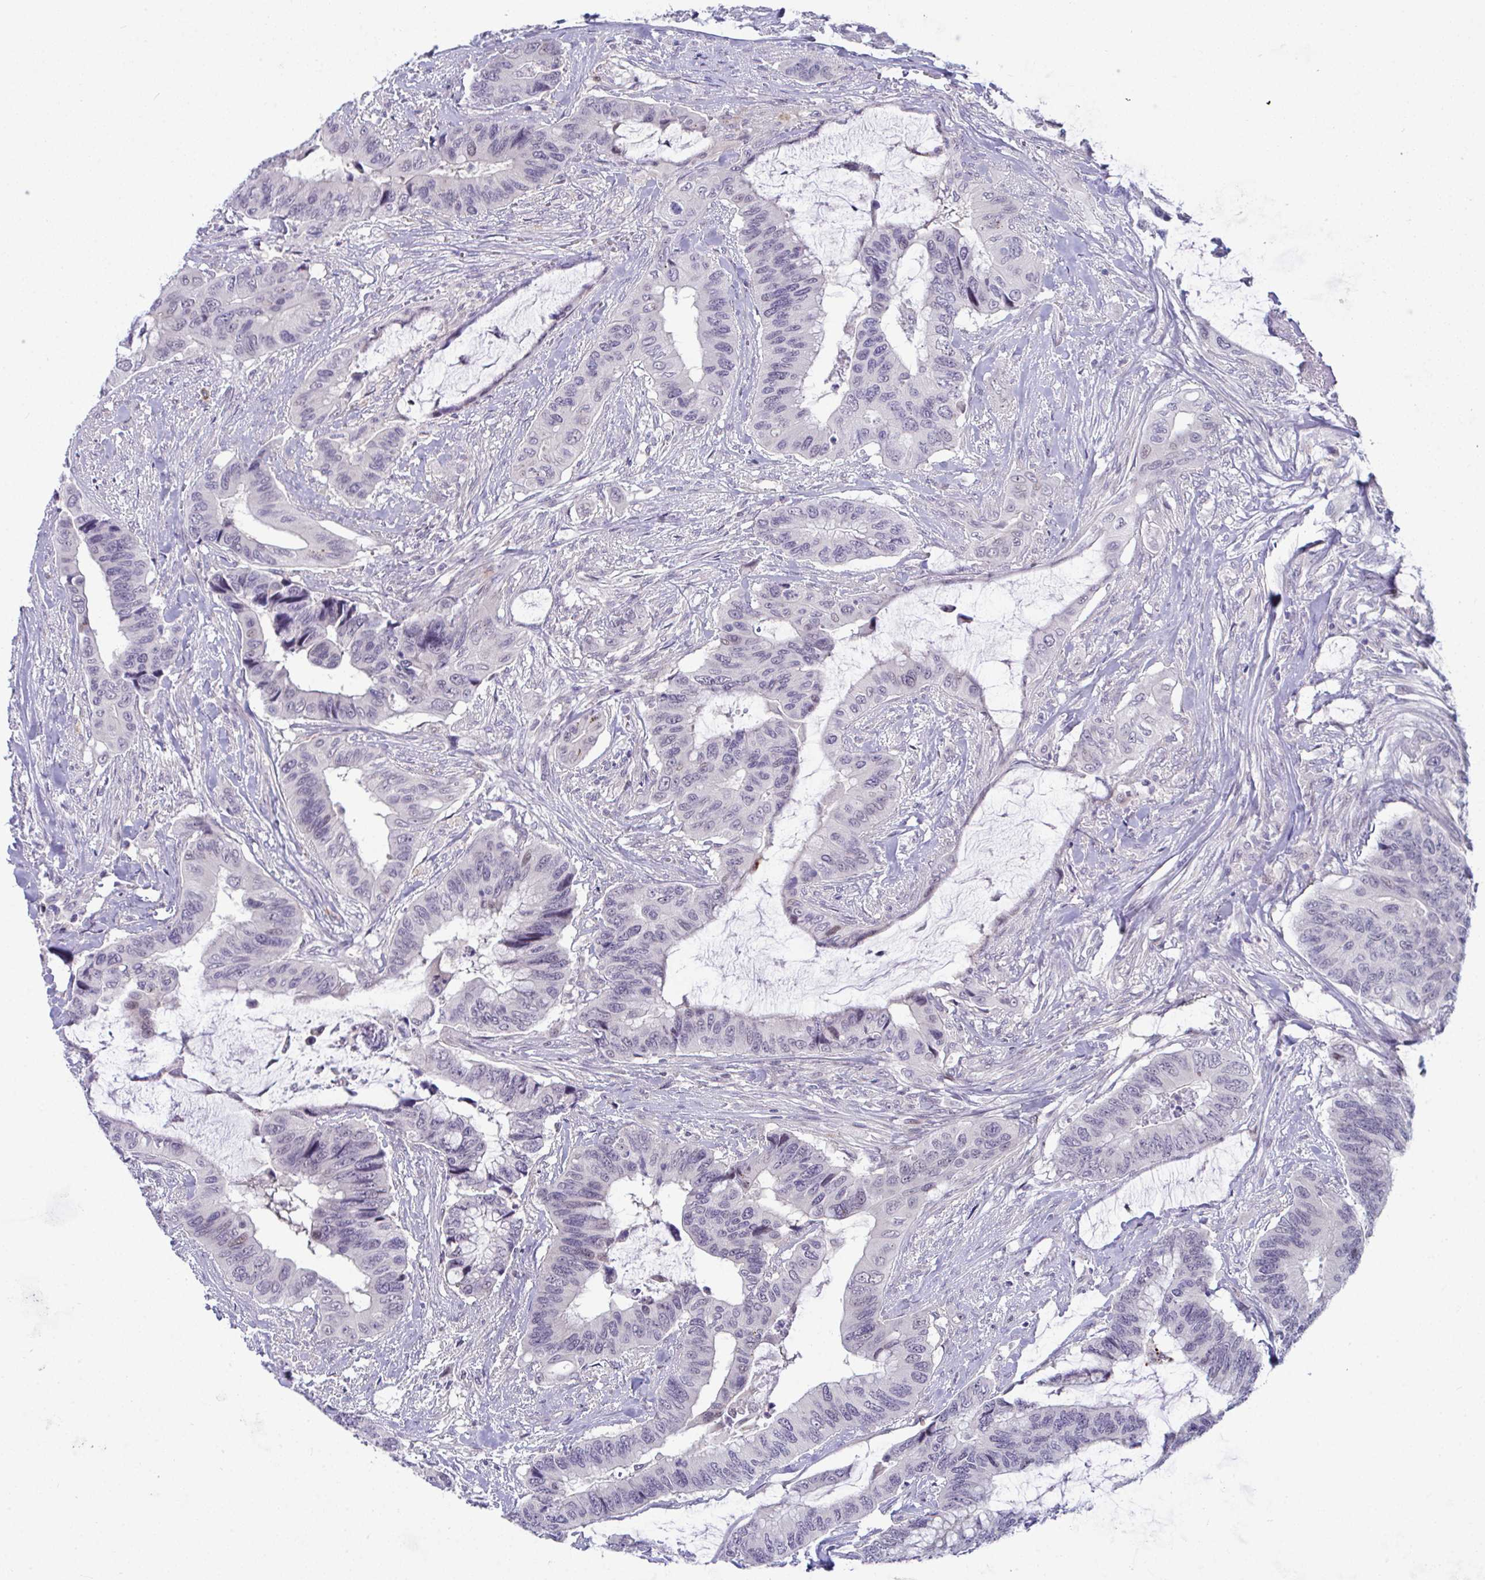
{"staining": {"intensity": "negative", "quantity": "none", "location": "none"}, "tissue": "colorectal cancer", "cell_type": "Tumor cells", "image_type": "cancer", "snomed": [{"axis": "morphology", "description": "Adenocarcinoma, NOS"}, {"axis": "topography", "description": "Rectum"}], "caption": "Immunohistochemical staining of human colorectal adenocarcinoma displays no significant expression in tumor cells. (DAB immunohistochemistry with hematoxylin counter stain).", "gene": "USP35", "patient": {"sex": "female", "age": 59}}